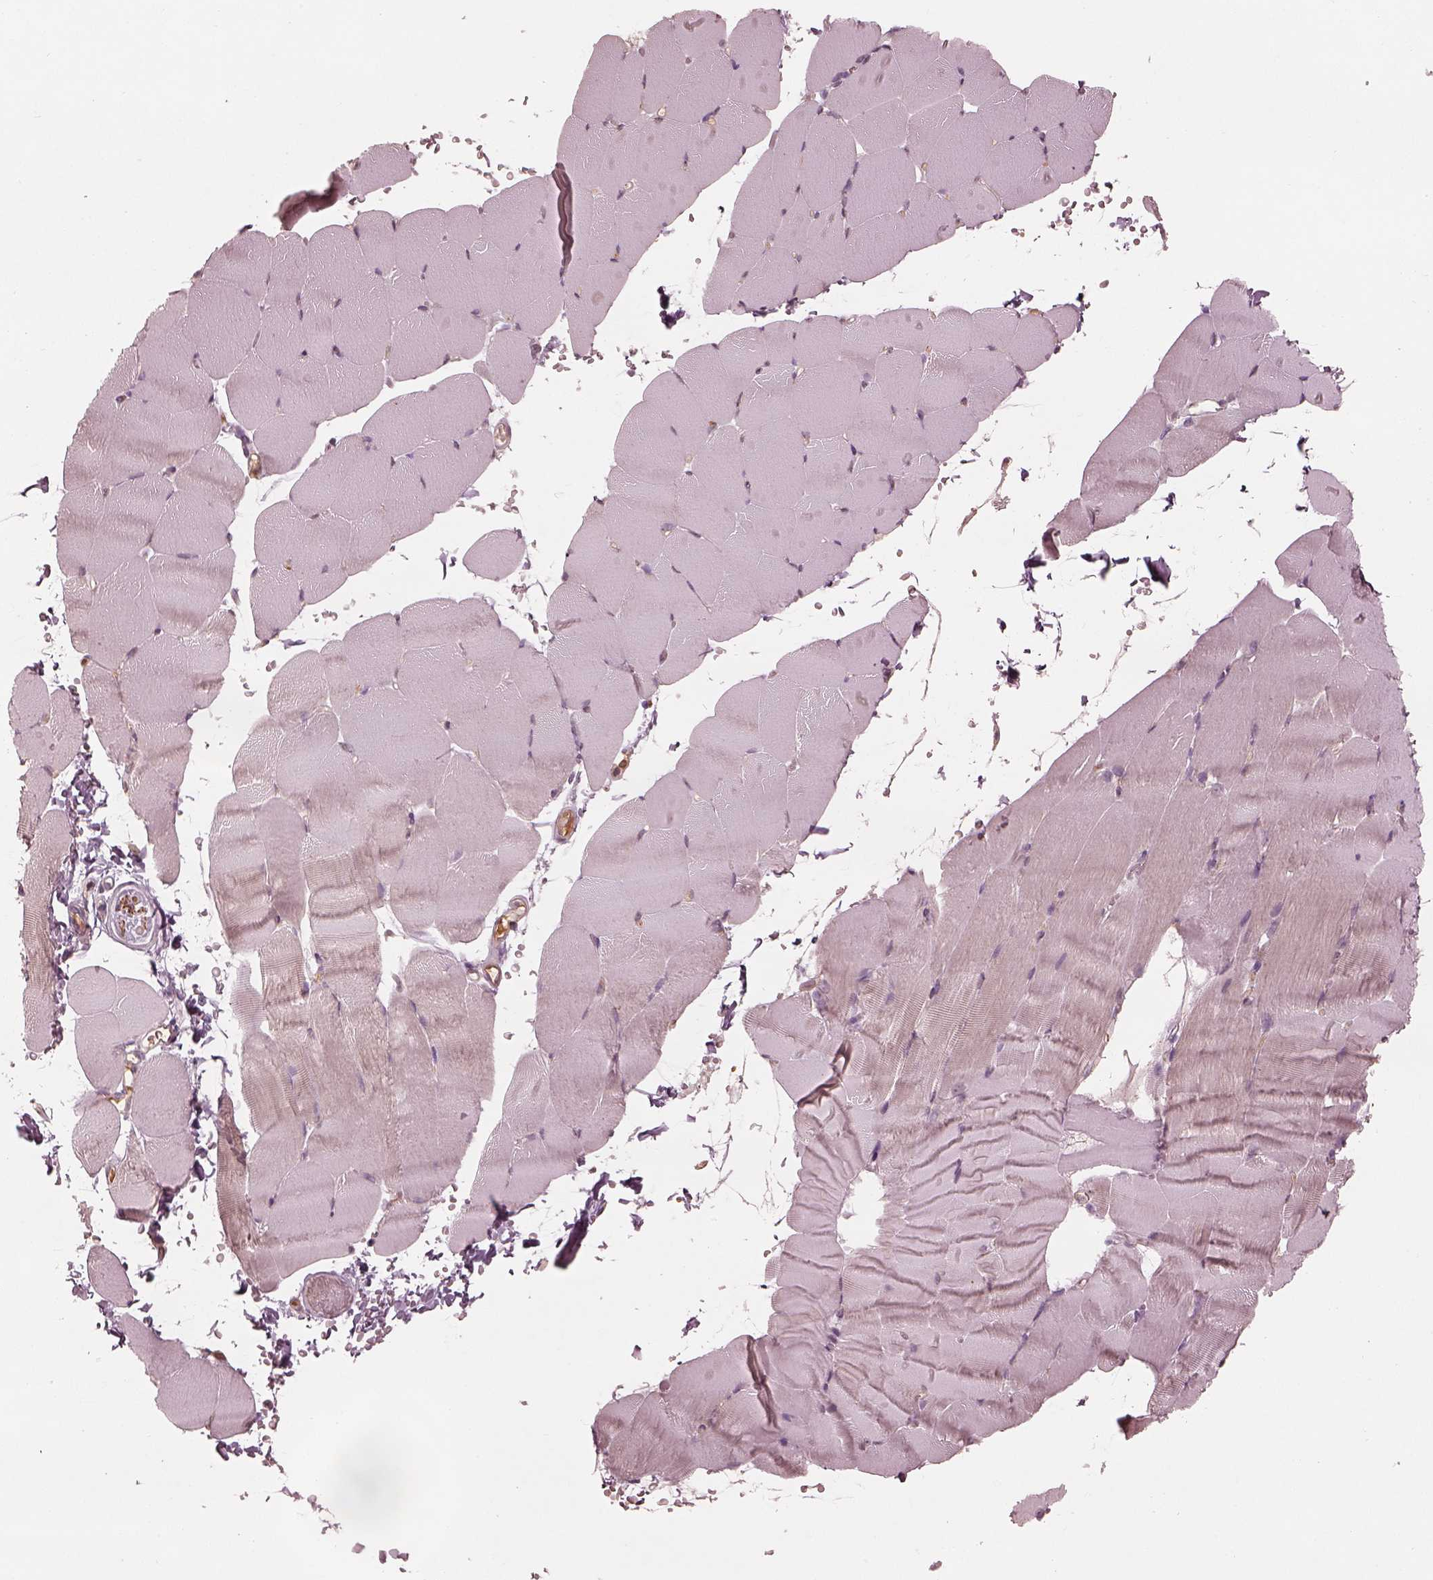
{"staining": {"intensity": "negative", "quantity": "none", "location": "none"}, "tissue": "skeletal muscle", "cell_type": "Myocytes", "image_type": "normal", "snomed": [{"axis": "morphology", "description": "Normal tissue, NOS"}, {"axis": "topography", "description": "Skeletal muscle"}], "caption": "The immunohistochemistry (IHC) photomicrograph has no significant positivity in myocytes of skeletal muscle. (DAB (3,3'-diaminobenzidine) immunohistochemistry (IHC) visualized using brightfield microscopy, high magnification).", "gene": "CALR3", "patient": {"sex": "female", "age": 37}}